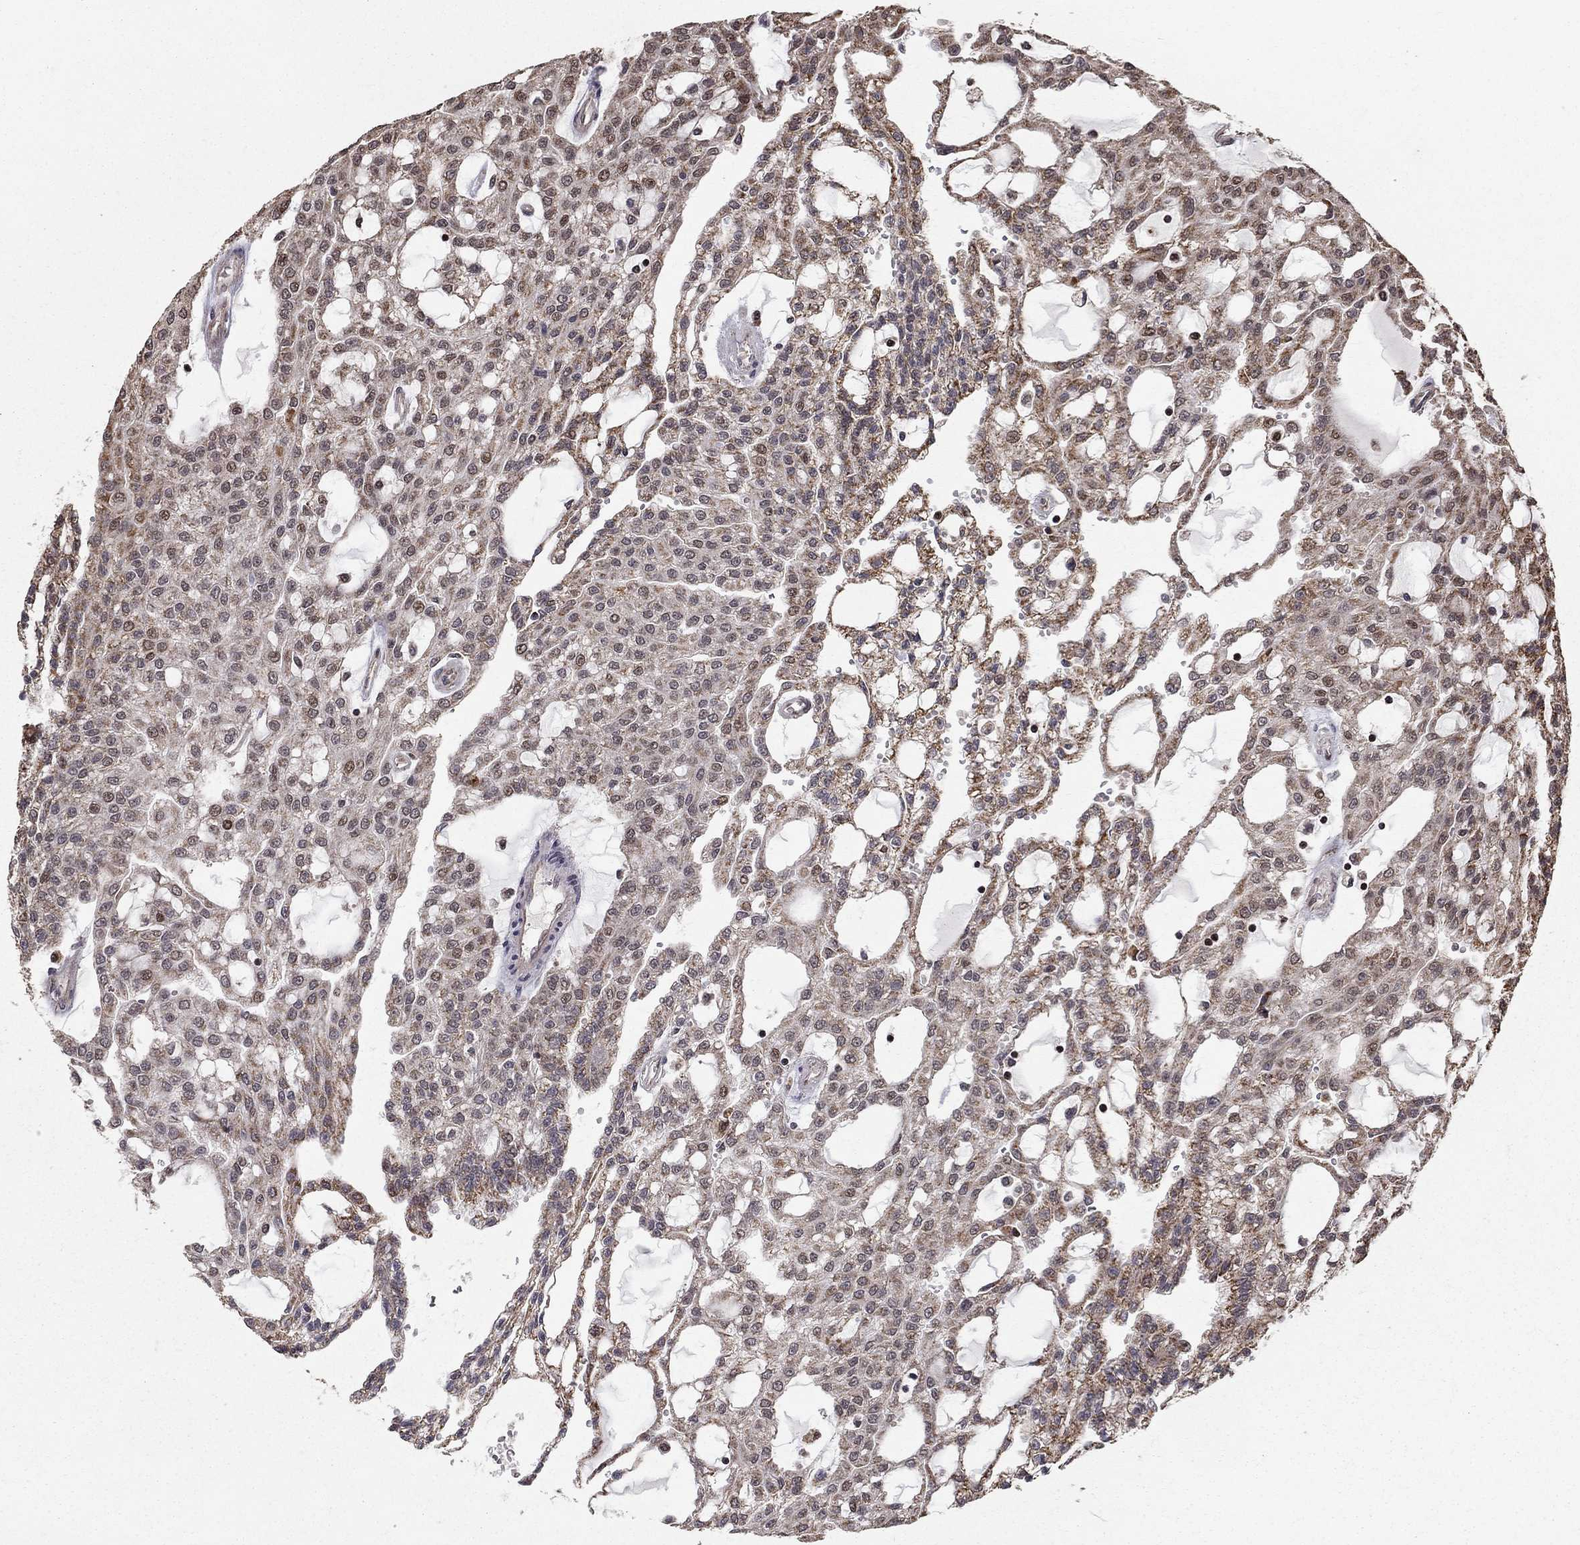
{"staining": {"intensity": "negative", "quantity": "none", "location": "none"}, "tissue": "renal cancer", "cell_type": "Tumor cells", "image_type": "cancer", "snomed": [{"axis": "morphology", "description": "Adenocarcinoma, NOS"}, {"axis": "topography", "description": "Kidney"}], "caption": "Immunohistochemistry (IHC) of human adenocarcinoma (renal) exhibits no positivity in tumor cells.", "gene": "ACOT13", "patient": {"sex": "male", "age": 63}}